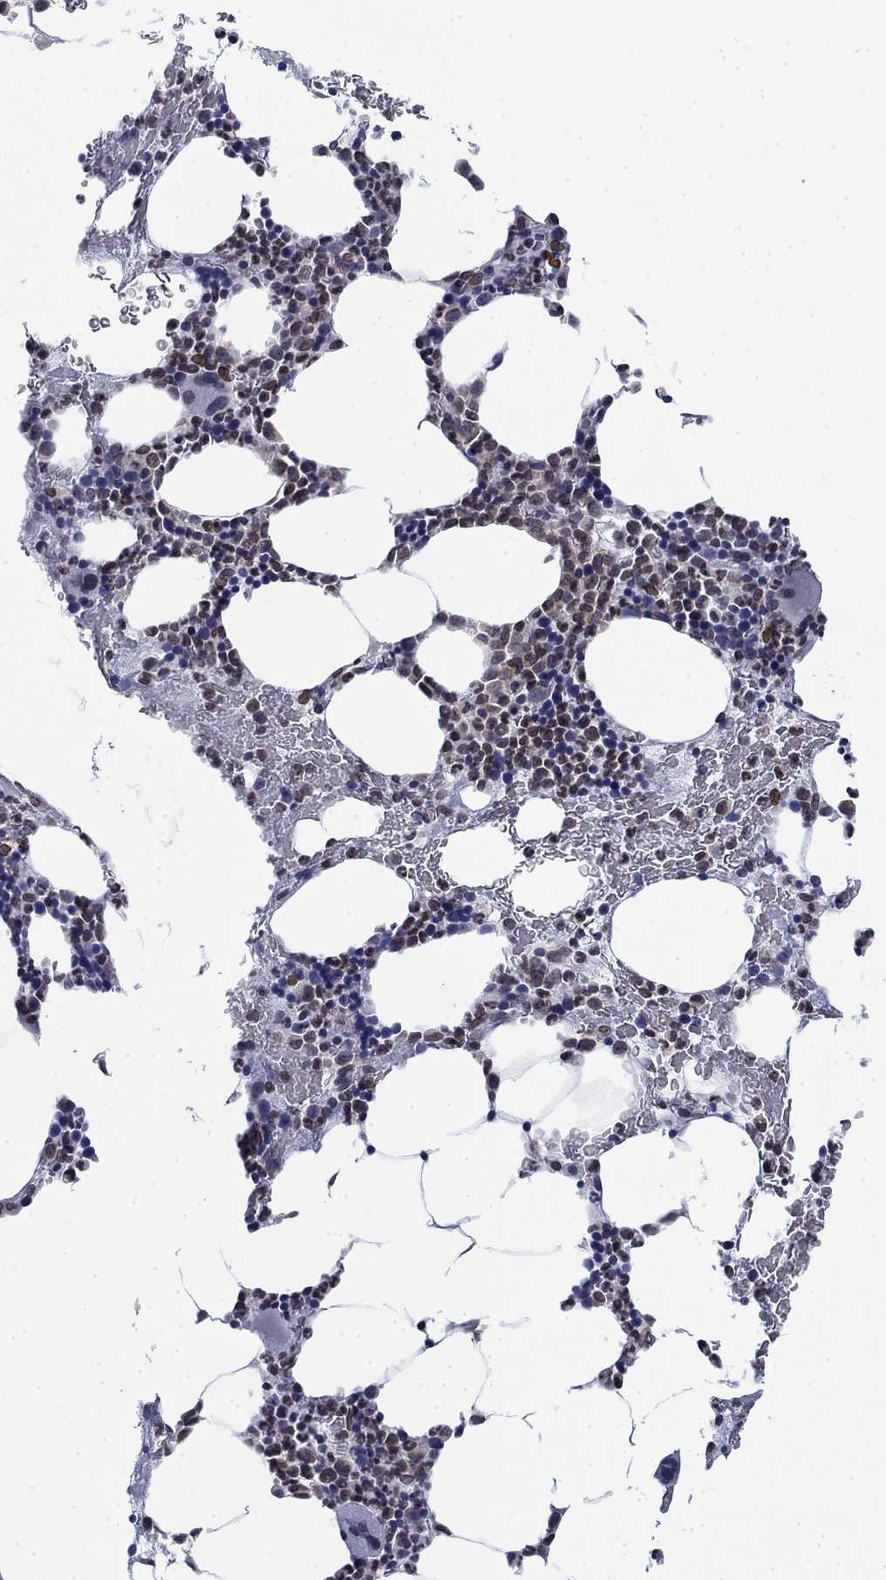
{"staining": {"intensity": "moderate", "quantity": "<25%", "location": "nuclear"}, "tissue": "bone marrow", "cell_type": "Hematopoietic cells", "image_type": "normal", "snomed": [{"axis": "morphology", "description": "Normal tissue, NOS"}, {"axis": "topography", "description": "Bone marrow"}], "caption": "Protein expression analysis of unremarkable bone marrow reveals moderate nuclear staining in about <25% of hematopoietic cells.", "gene": "TOR1AIP1", "patient": {"sex": "male", "age": 83}}